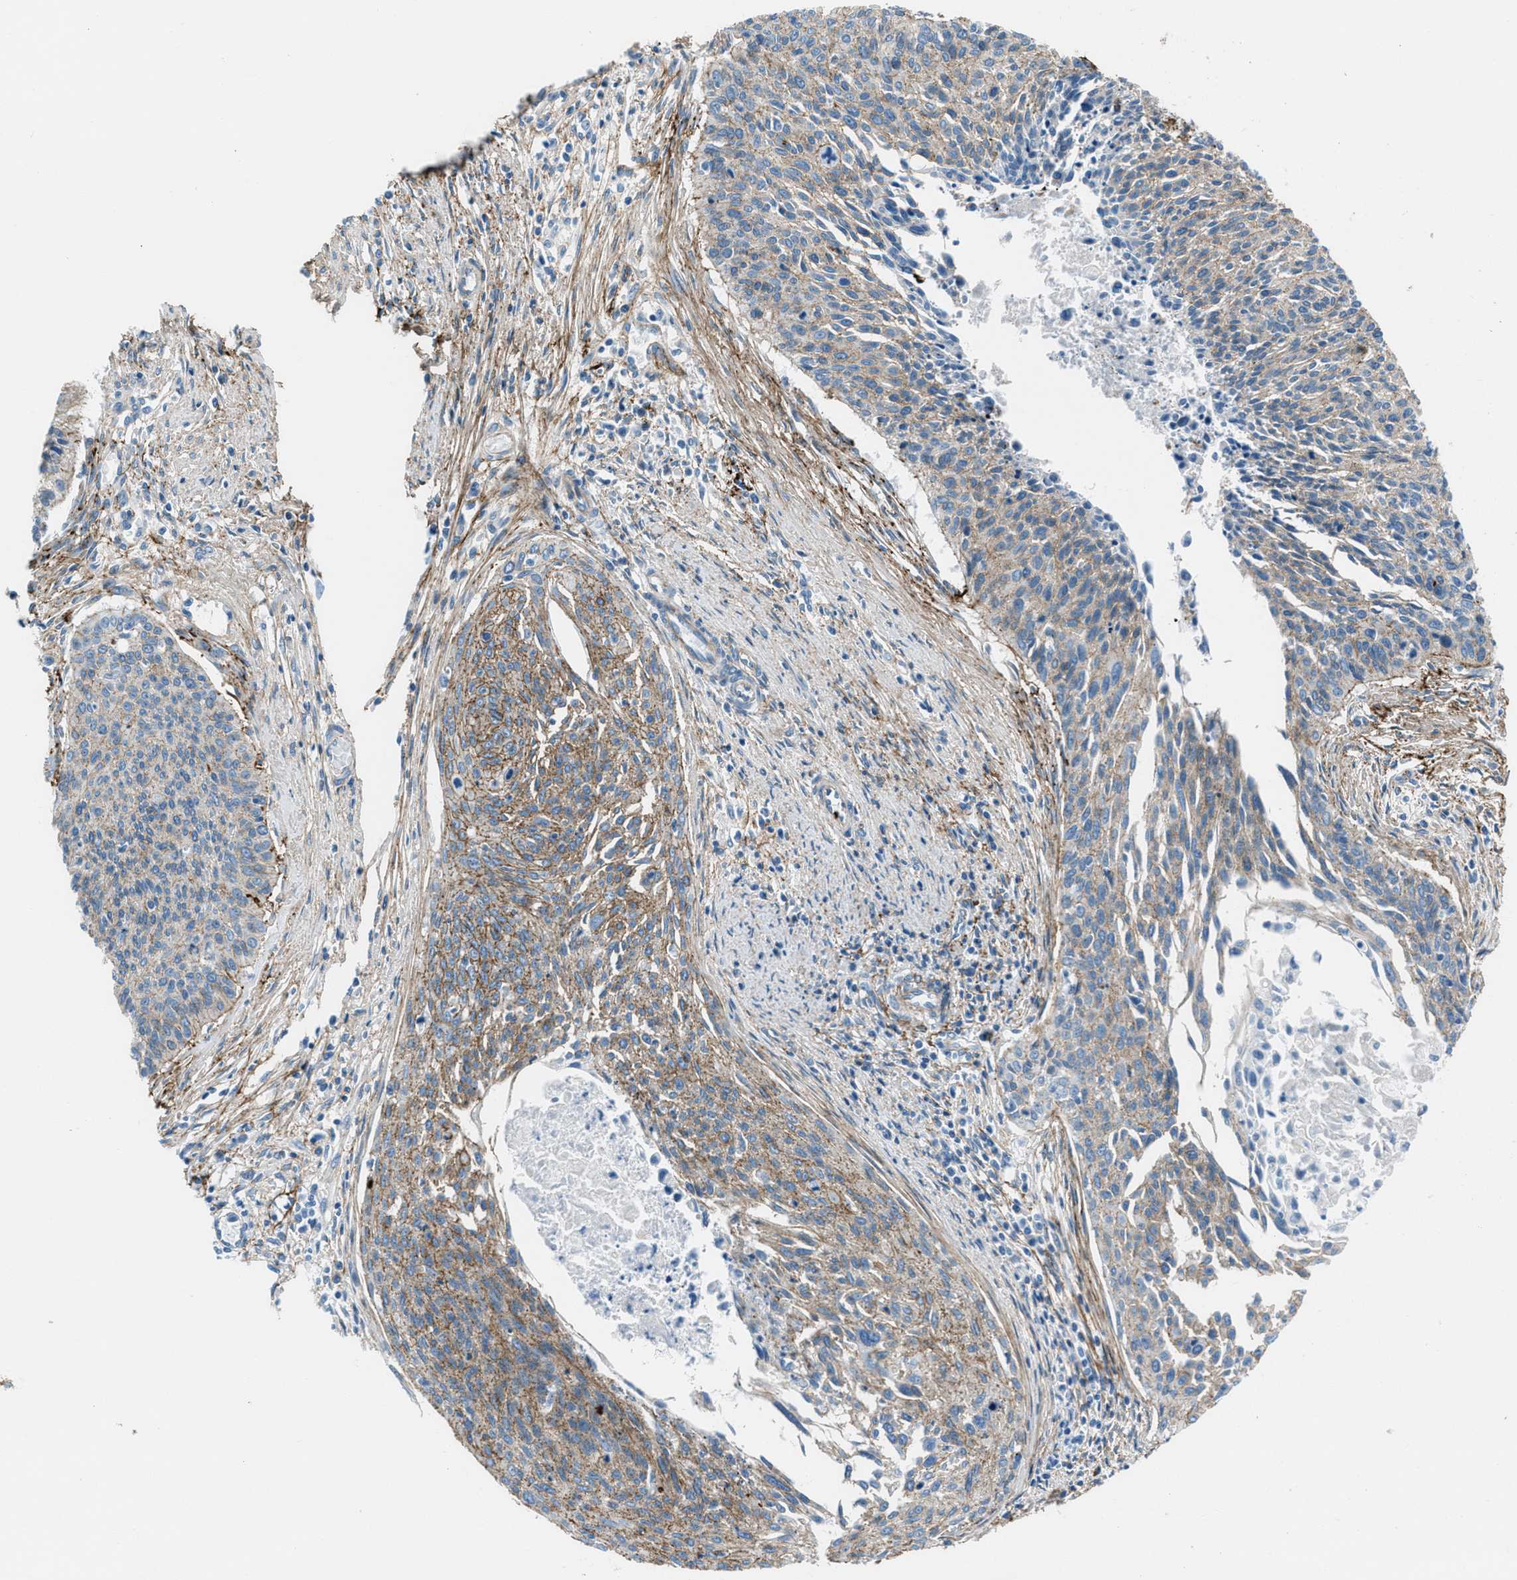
{"staining": {"intensity": "moderate", "quantity": ">75%", "location": "cytoplasmic/membranous"}, "tissue": "cervical cancer", "cell_type": "Tumor cells", "image_type": "cancer", "snomed": [{"axis": "morphology", "description": "Squamous cell carcinoma, NOS"}, {"axis": "topography", "description": "Cervix"}], "caption": "Cervical squamous cell carcinoma stained with DAB (3,3'-diaminobenzidine) IHC demonstrates medium levels of moderate cytoplasmic/membranous positivity in approximately >75% of tumor cells.", "gene": "FBN1", "patient": {"sex": "female", "age": 55}}